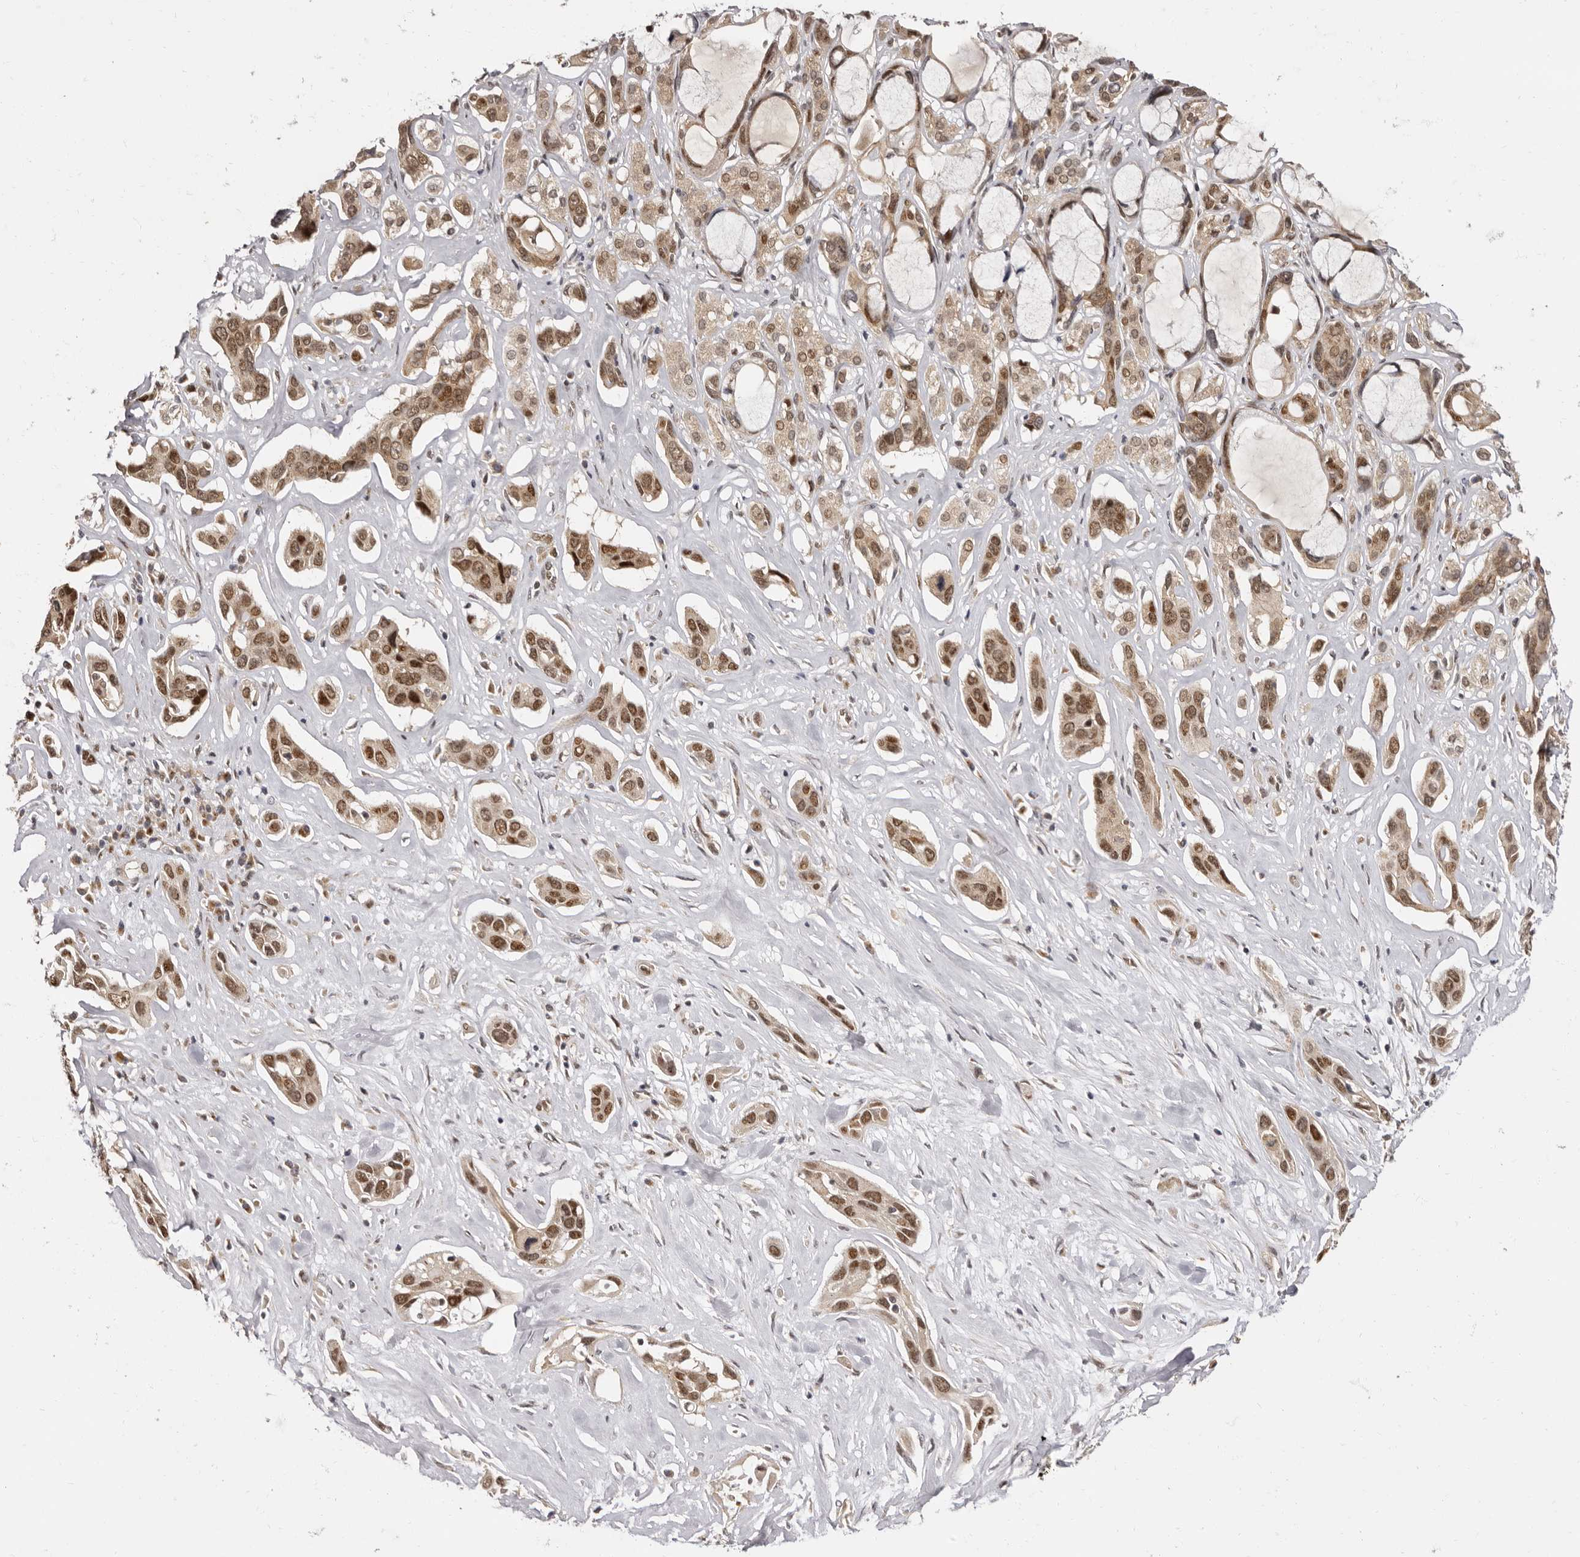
{"staining": {"intensity": "moderate", "quantity": ">75%", "location": "cytoplasmic/membranous,nuclear"}, "tissue": "pancreatic cancer", "cell_type": "Tumor cells", "image_type": "cancer", "snomed": [{"axis": "morphology", "description": "Adenocarcinoma, NOS"}, {"axis": "topography", "description": "Pancreas"}], "caption": "About >75% of tumor cells in human pancreatic cancer (adenocarcinoma) demonstrate moderate cytoplasmic/membranous and nuclear protein expression as visualized by brown immunohistochemical staining.", "gene": "ZNF326", "patient": {"sex": "female", "age": 60}}